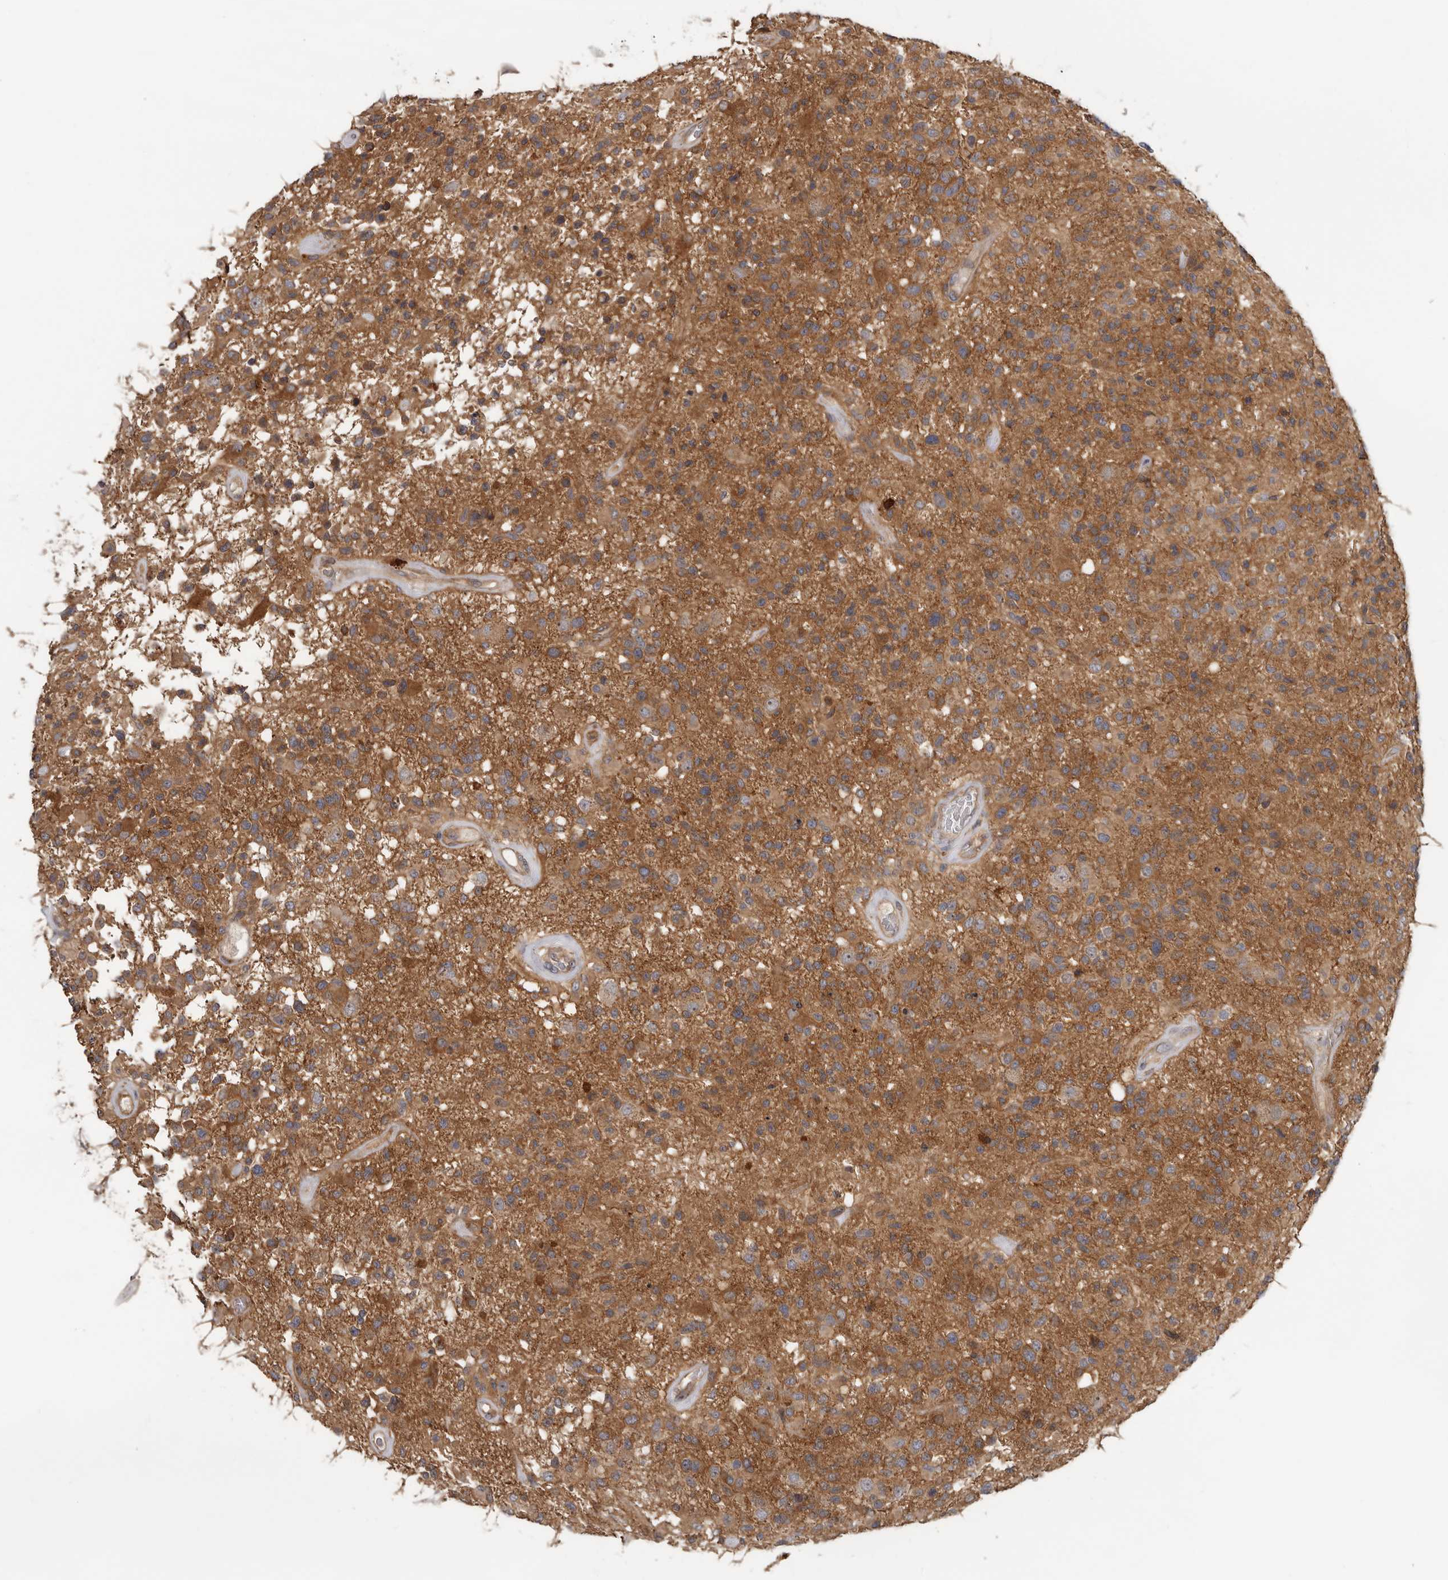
{"staining": {"intensity": "moderate", "quantity": ">75%", "location": "cytoplasmic/membranous"}, "tissue": "glioma", "cell_type": "Tumor cells", "image_type": "cancer", "snomed": [{"axis": "morphology", "description": "Glioma, malignant, High grade"}, {"axis": "morphology", "description": "Glioblastoma, NOS"}, {"axis": "topography", "description": "Brain"}], "caption": "Moderate cytoplasmic/membranous positivity for a protein is appreciated in approximately >75% of tumor cells of glioma using immunohistochemistry (IHC).", "gene": "HINT3", "patient": {"sex": "male", "age": 60}}